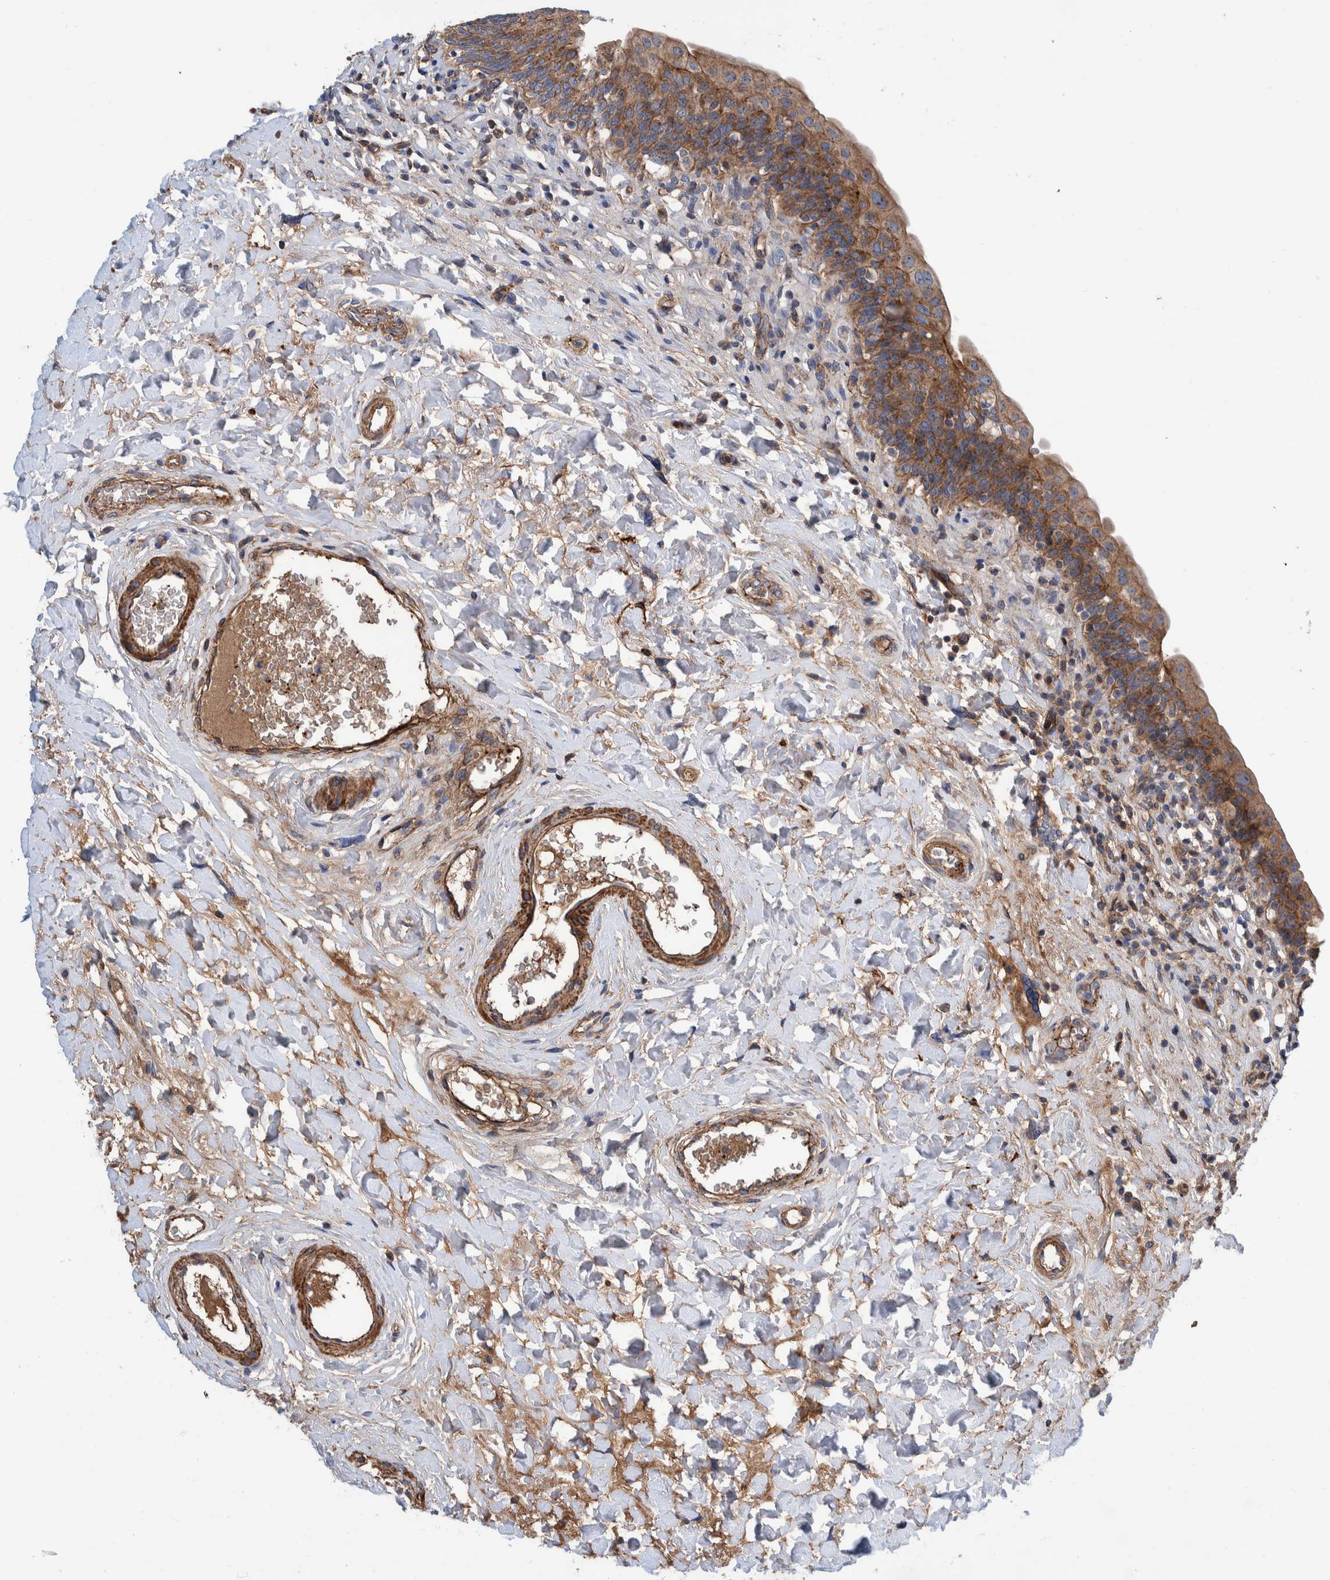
{"staining": {"intensity": "moderate", "quantity": ">75%", "location": "cytoplasmic/membranous"}, "tissue": "urinary bladder", "cell_type": "Urothelial cells", "image_type": "normal", "snomed": [{"axis": "morphology", "description": "Normal tissue, NOS"}, {"axis": "topography", "description": "Urinary bladder"}], "caption": "Protein expression analysis of unremarkable urinary bladder demonstrates moderate cytoplasmic/membranous expression in about >75% of urothelial cells. Using DAB (3,3'-diaminobenzidine) (brown) and hematoxylin (blue) stains, captured at high magnification using brightfield microscopy.", "gene": "ENSG00000262660", "patient": {"sex": "male", "age": 83}}